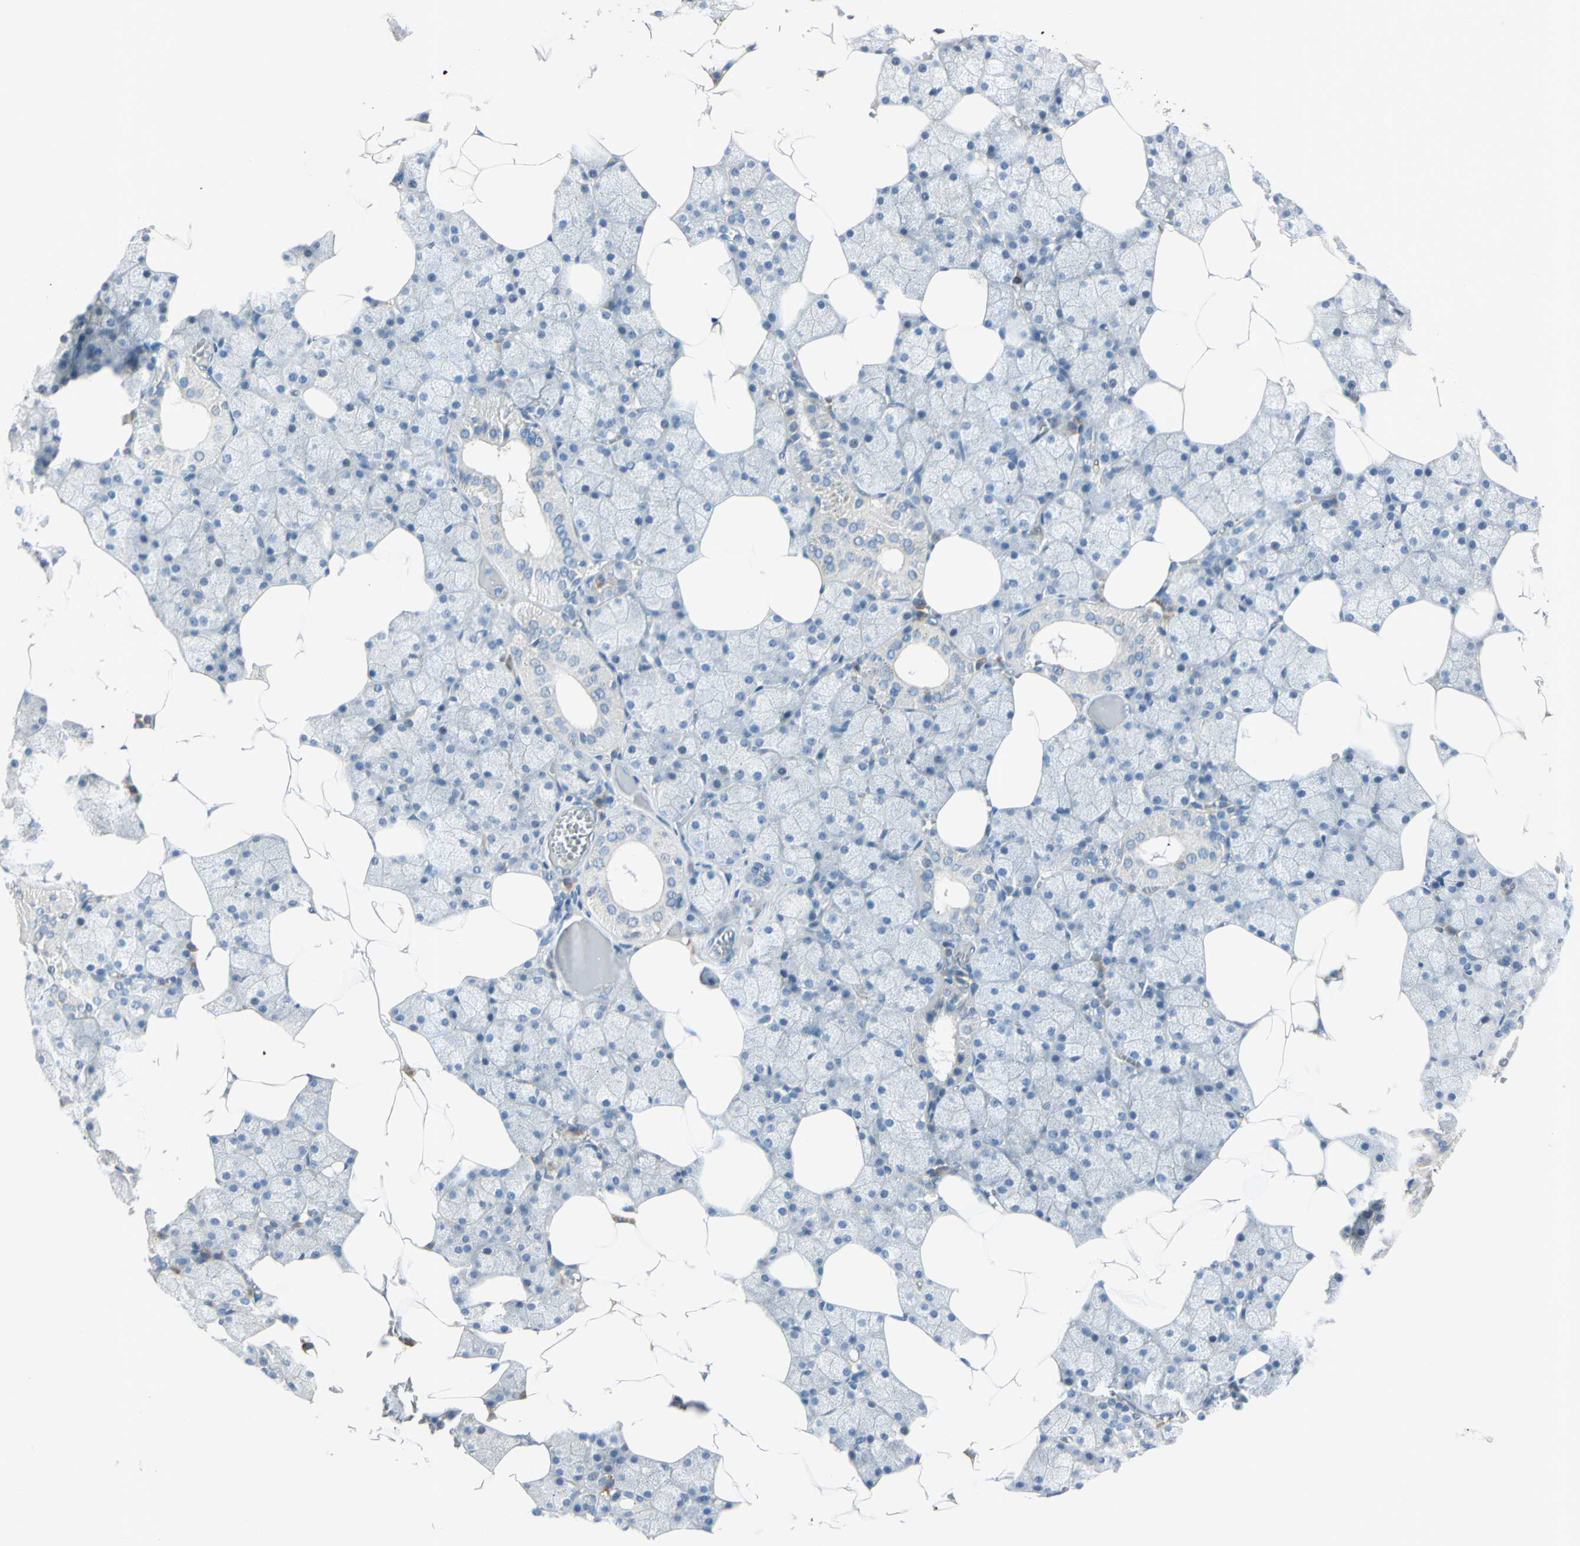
{"staining": {"intensity": "negative", "quantity": "none", "location": "none"}, "tissue": "salivary gland", "cell_type": "Glandular cells", "image_type": "normal", "snomed": [{"axis": "morphology", "description": "Normal tissue, NOS"}, {"axis": "topography", "description": "Salivary gland"}], "caption": "The micrograph displays no staining of glandular cells in benign salivary gland. The staining was performed using DAB to visualize the protein expression in brown, while the nuclei were stained in blue with hematoxylin (Magnification: 20x).", "gene": "AATK", "patient": {"sex": "male", "age": 62}}